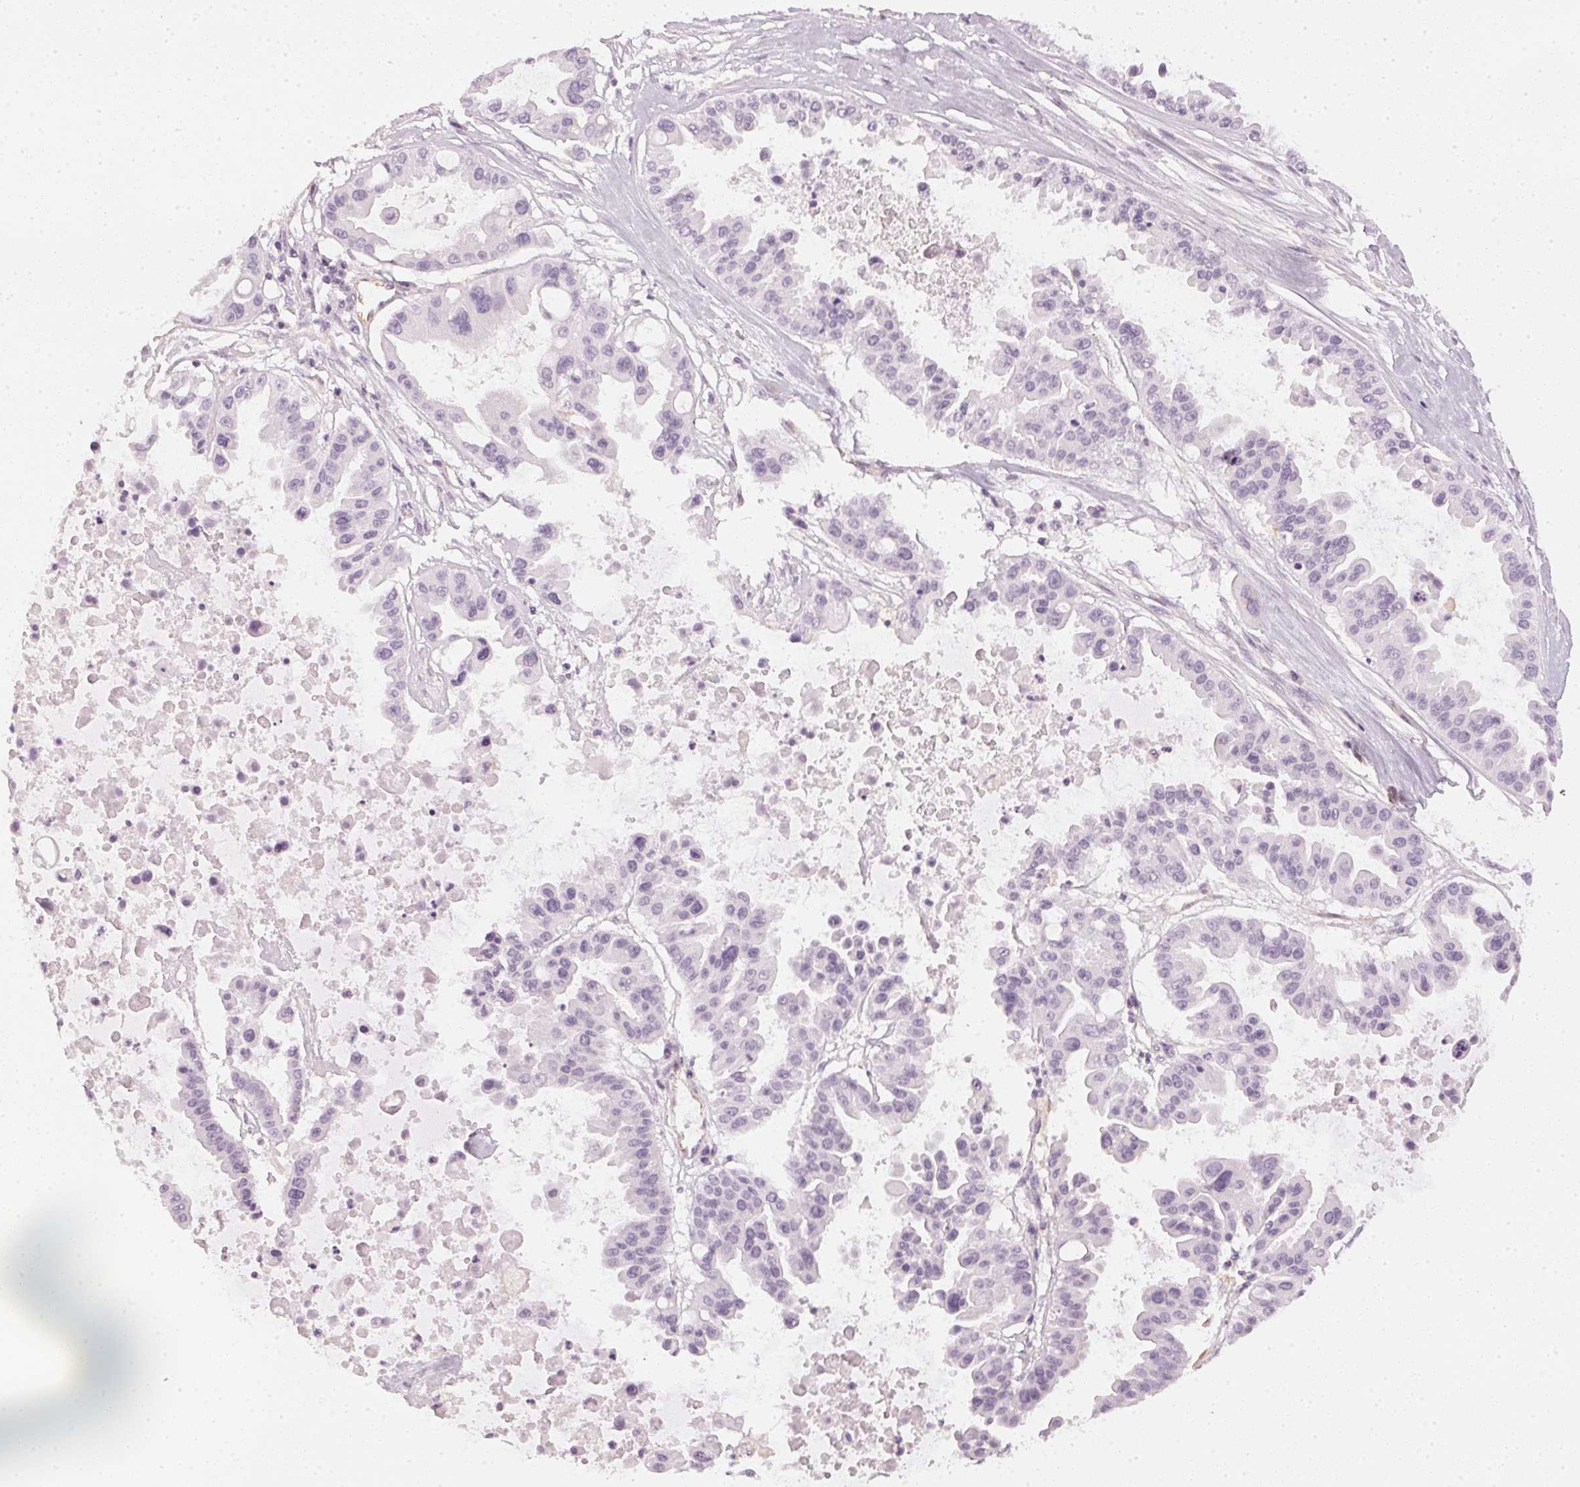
{"staining": {"intensity": "negative", "quantity": "none", "location": "none"}, "tissue": "ovarian cancer", "cell_type": "Tumor cells", "image_type": "cancer", "snomed": [{"axis": "morphology", "description": "Cystadenocarcinoma, serous, NOS"}, {"axis": "topography", "description": "Ovary"}], "caption": "This photomicrograph is of ovarian cancer stained with immunohistochemistry (IHC) to label a protein in brown with the nuclei are counter-stained blue. There is no positivity in tumor cells.", "gene": "APLP1", "patient": {"sex": "female", "age": 56}}